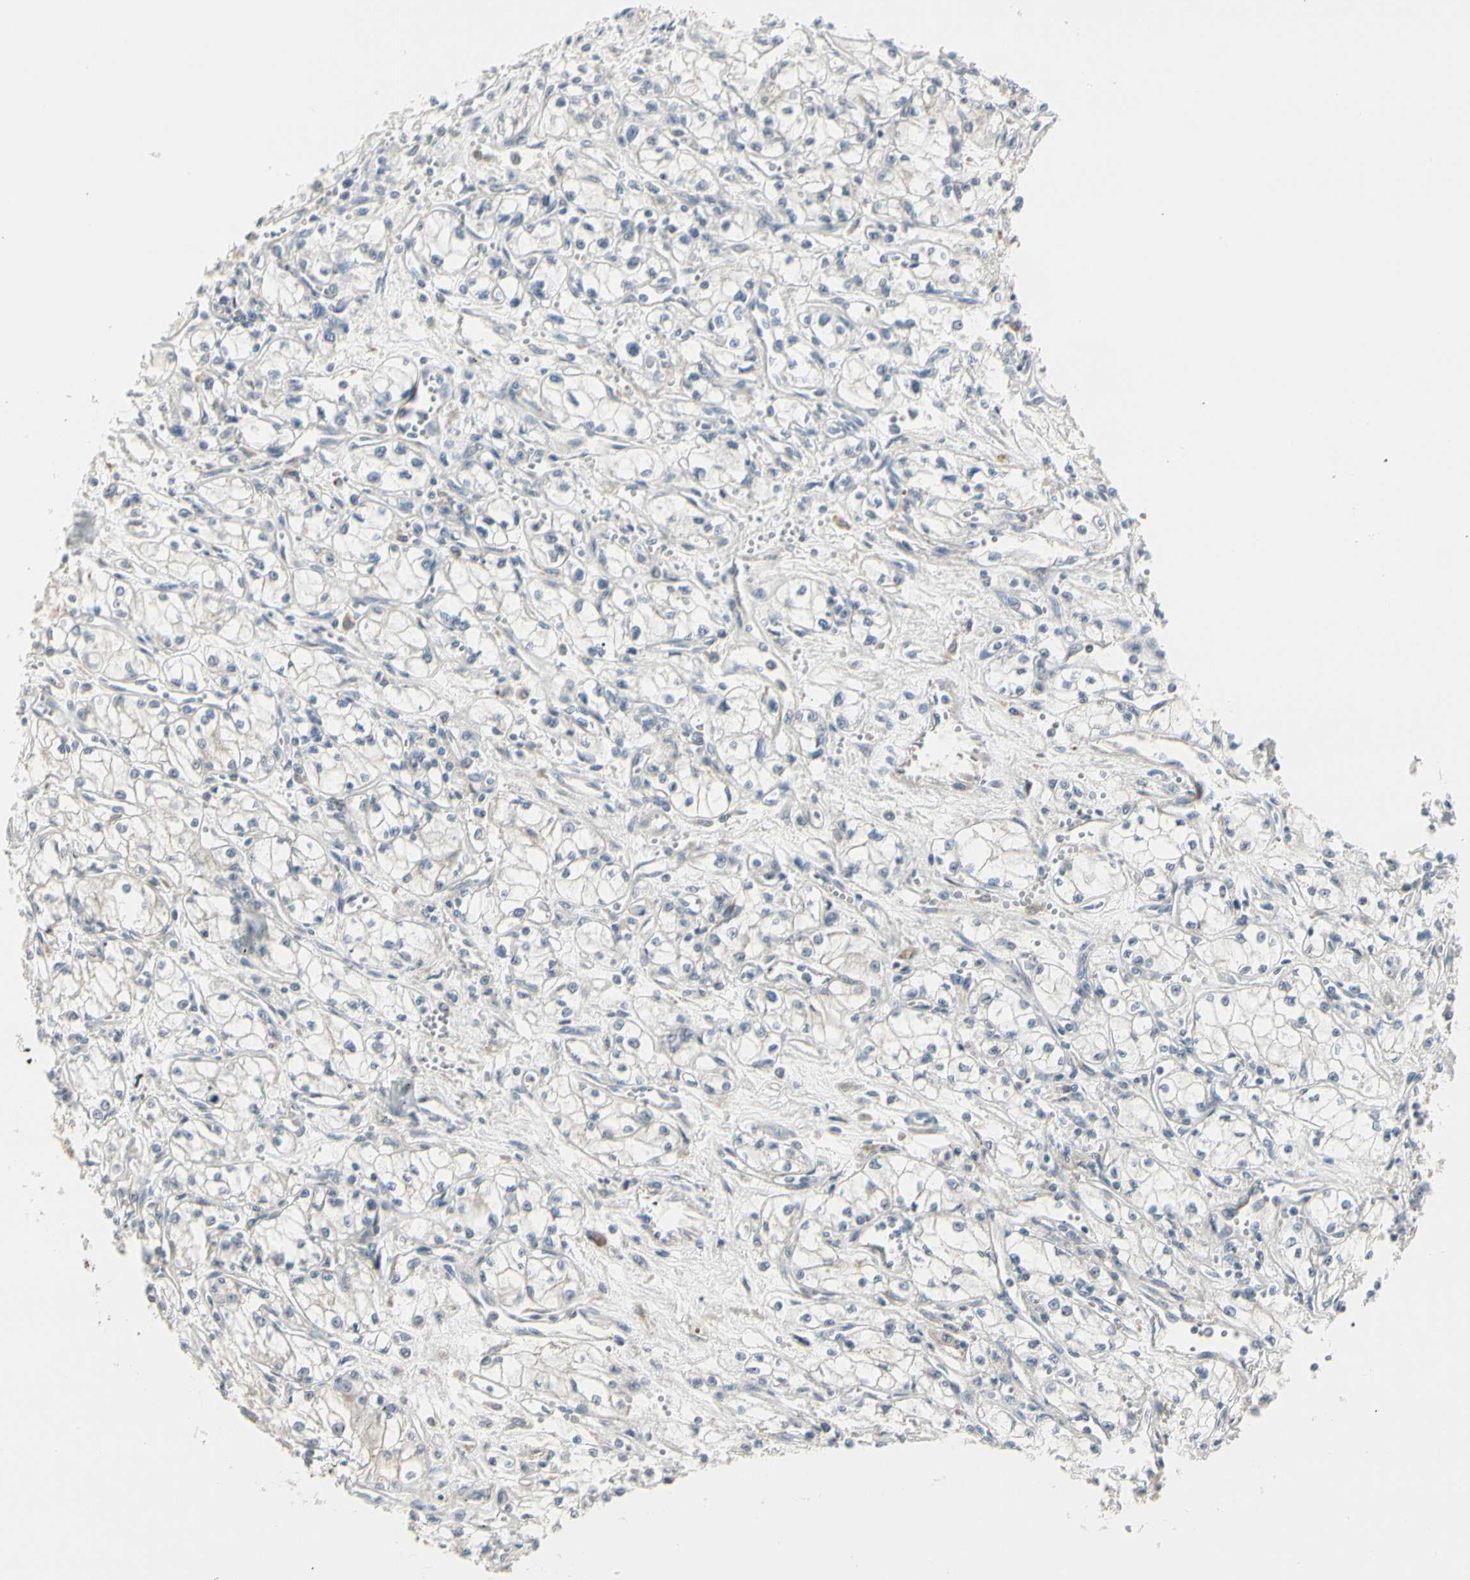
{"staining": {"intensity": "negative", "quantity": "none", "location": "none"}, "tissue": "renal cancer", "cell_type": "Tumor cells", "image_type": "cancer", "snomed": [{"axis": "morphology", "description": "Normal tissue, NOS"}, {"axis": "morphology", "description": "Adenocarcinoma, NOS"}, {"axis": "topography", "description": "Kidney"}], "caption": "High power microscopy image of an immunohistochemistry photomicrograph of renal cancer, revealing no significant expression in tumor cells.", "gene": "GRN", "patient": {"sex": "male", "age": 59}}